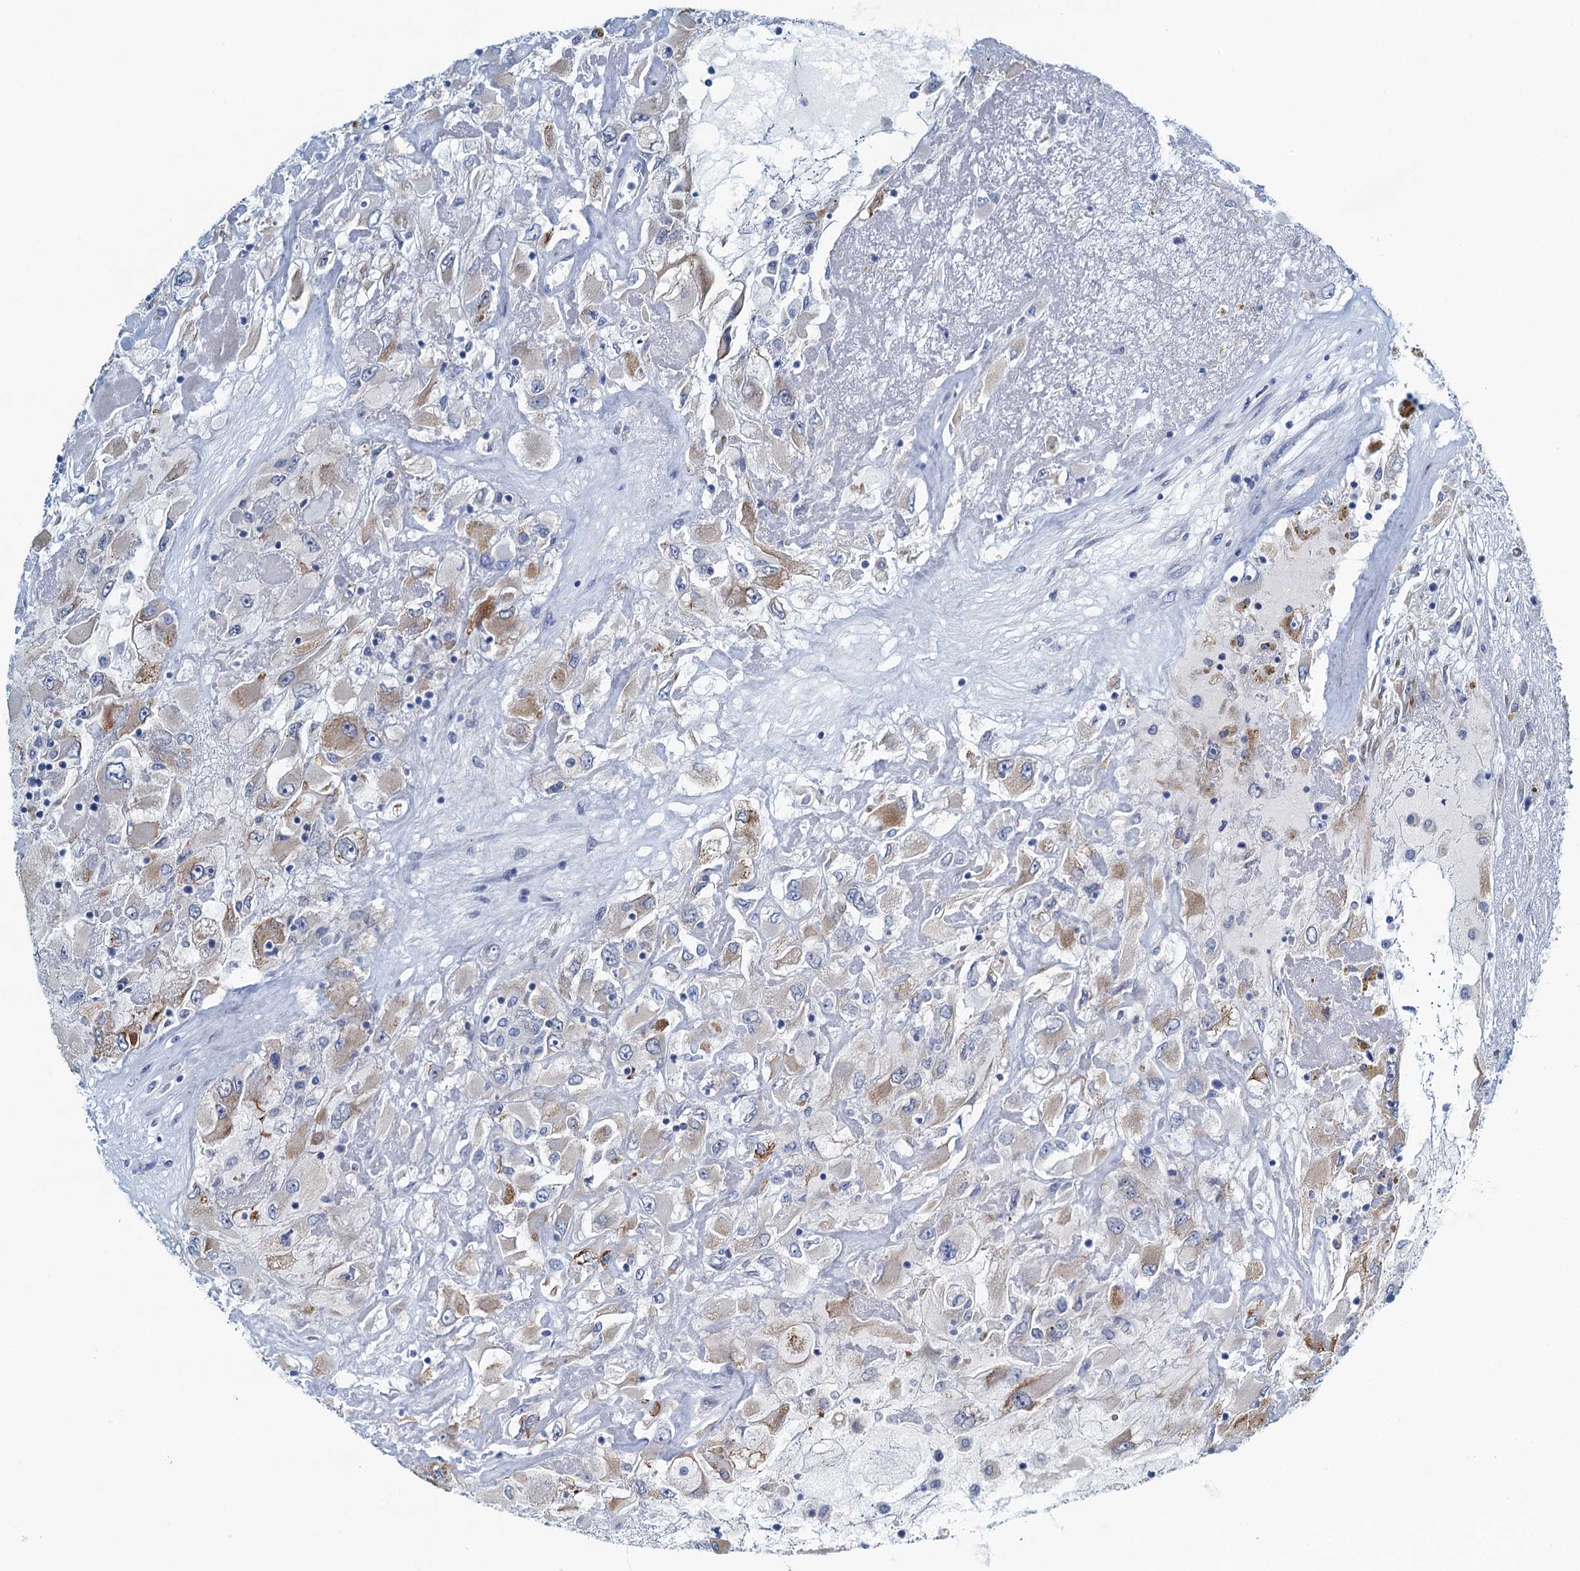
{"staining": {"intensity": "moderate", "quantity": "<25%", "location": "cytoplasmic/membranous"}, "tissue": "renal cancer", "cell_type": "Tumor cells", "image_type": "cancer", "snomed": [{"axis": "morphology", "description": "Adenocarcinoma, NOS"}, {"axis": "topography", "description": "Kidney"}], "caption": "Protein staining by immunohistochemistry displays moderate cytoplasmic/membranous staining in about <25% of tumor cells in renal cancer. Using DAB (brown) and hematoxylin (blue) stains, captured at high magnification using brightfield microscopy.", "gene": "C10orf88", "patient": {"sex": "female", "age": 52}}